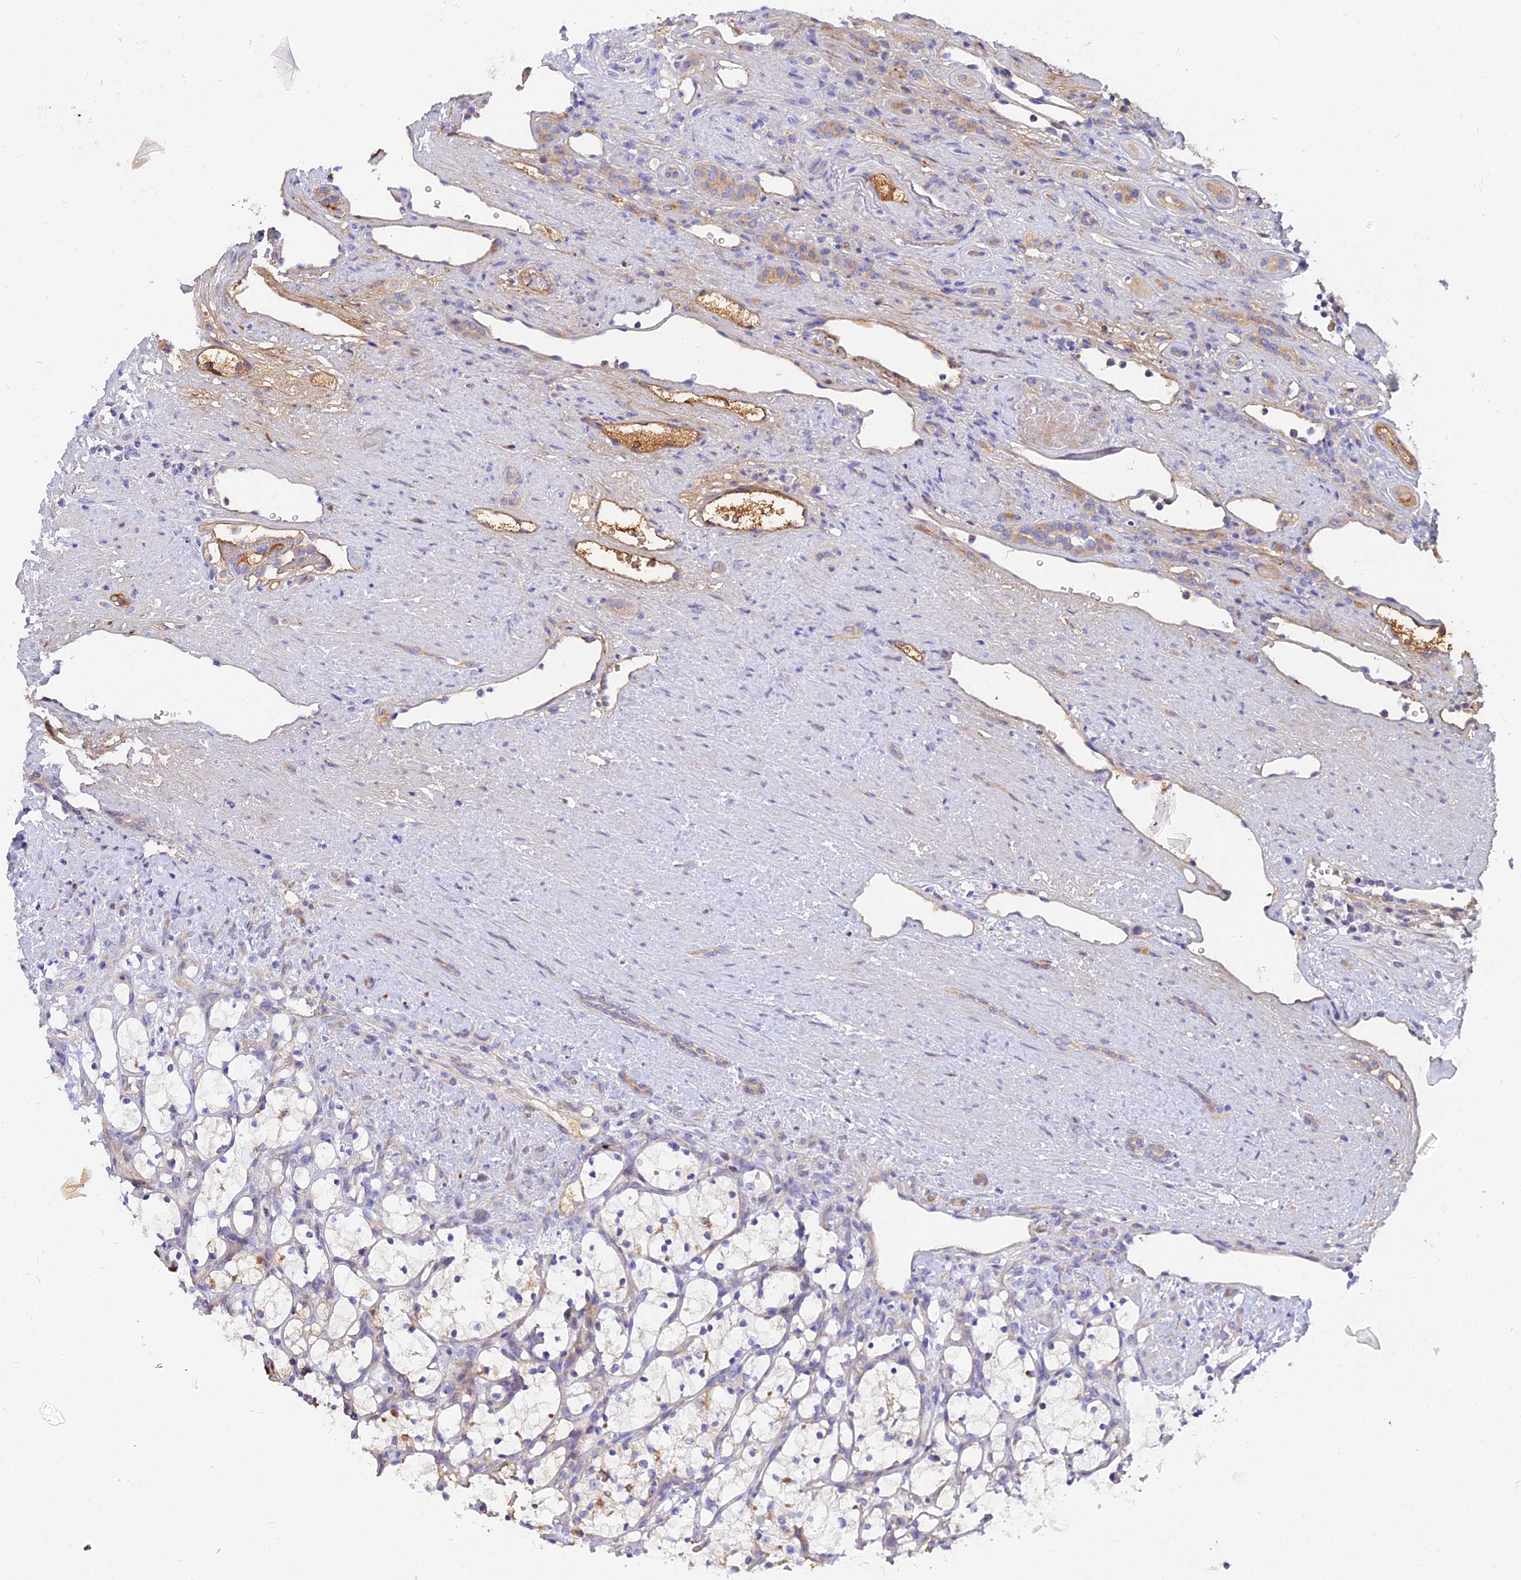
{"staining": {"intensity": "negative", "quantity": "none", "location": "none"}, "tissue": "renal cancer", "cell_type": "Tumor cells", "image_type": "cancer", "snomed": [{"axis": "morphology", "description": "Adenocarcinoma, NOS"}, {"axis": "topography", "description": "Kidney"}], "caption": "A high-resolution micrograph shows immunohistochemistry staining of renal cancer, which exhibits no significant expression in tumor cells. The staining was performed using DAB (3,3'-diaminobenzidine) to visualize the protein expression in brown, while the nuclei were stained in blue with hematoxylin (Magnification: 20x).", "gene": "MROH1", "patient": {"sex": "female", "age": 69}}